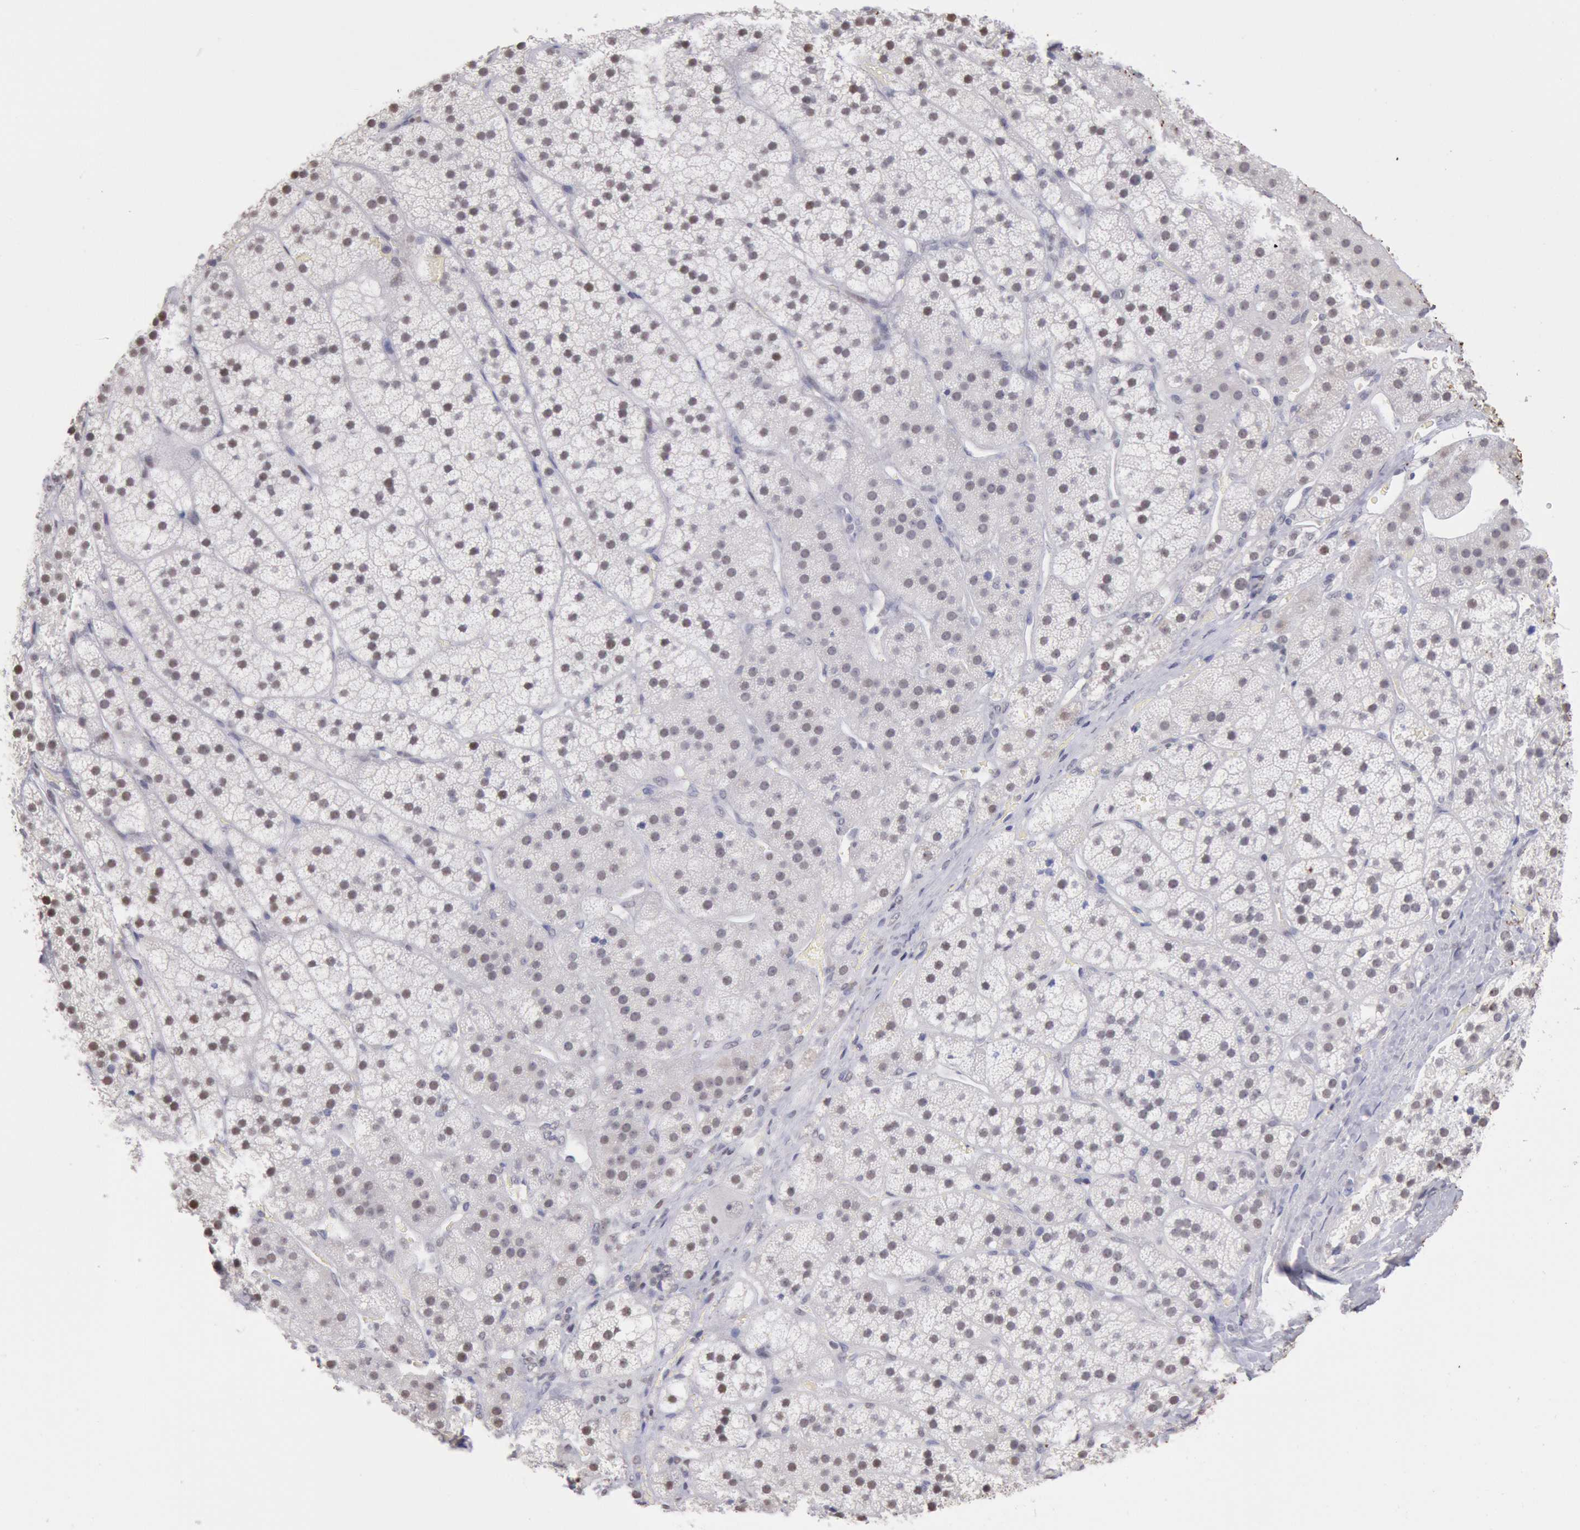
{"staining": {"intensity": "weak", "quantity": "25%-75%", "location": "nuclear"}, "tissue": "adrenal gland", "cell_type": "Glandular cells", "image_type": "normal", "snomed": [{"axis": "morphology", "description": "Normal tissue, NOS"}, {"axis": "topography", "description": "Adrenal gland"}], "caption": "This is an image of immunohistochemistry staining of unremarkable adrenal gland, which shows weak positivity in the nuclear of glandular cells.", "gene": "MYH6", "patient": {"sex": "female", "age": 44}}